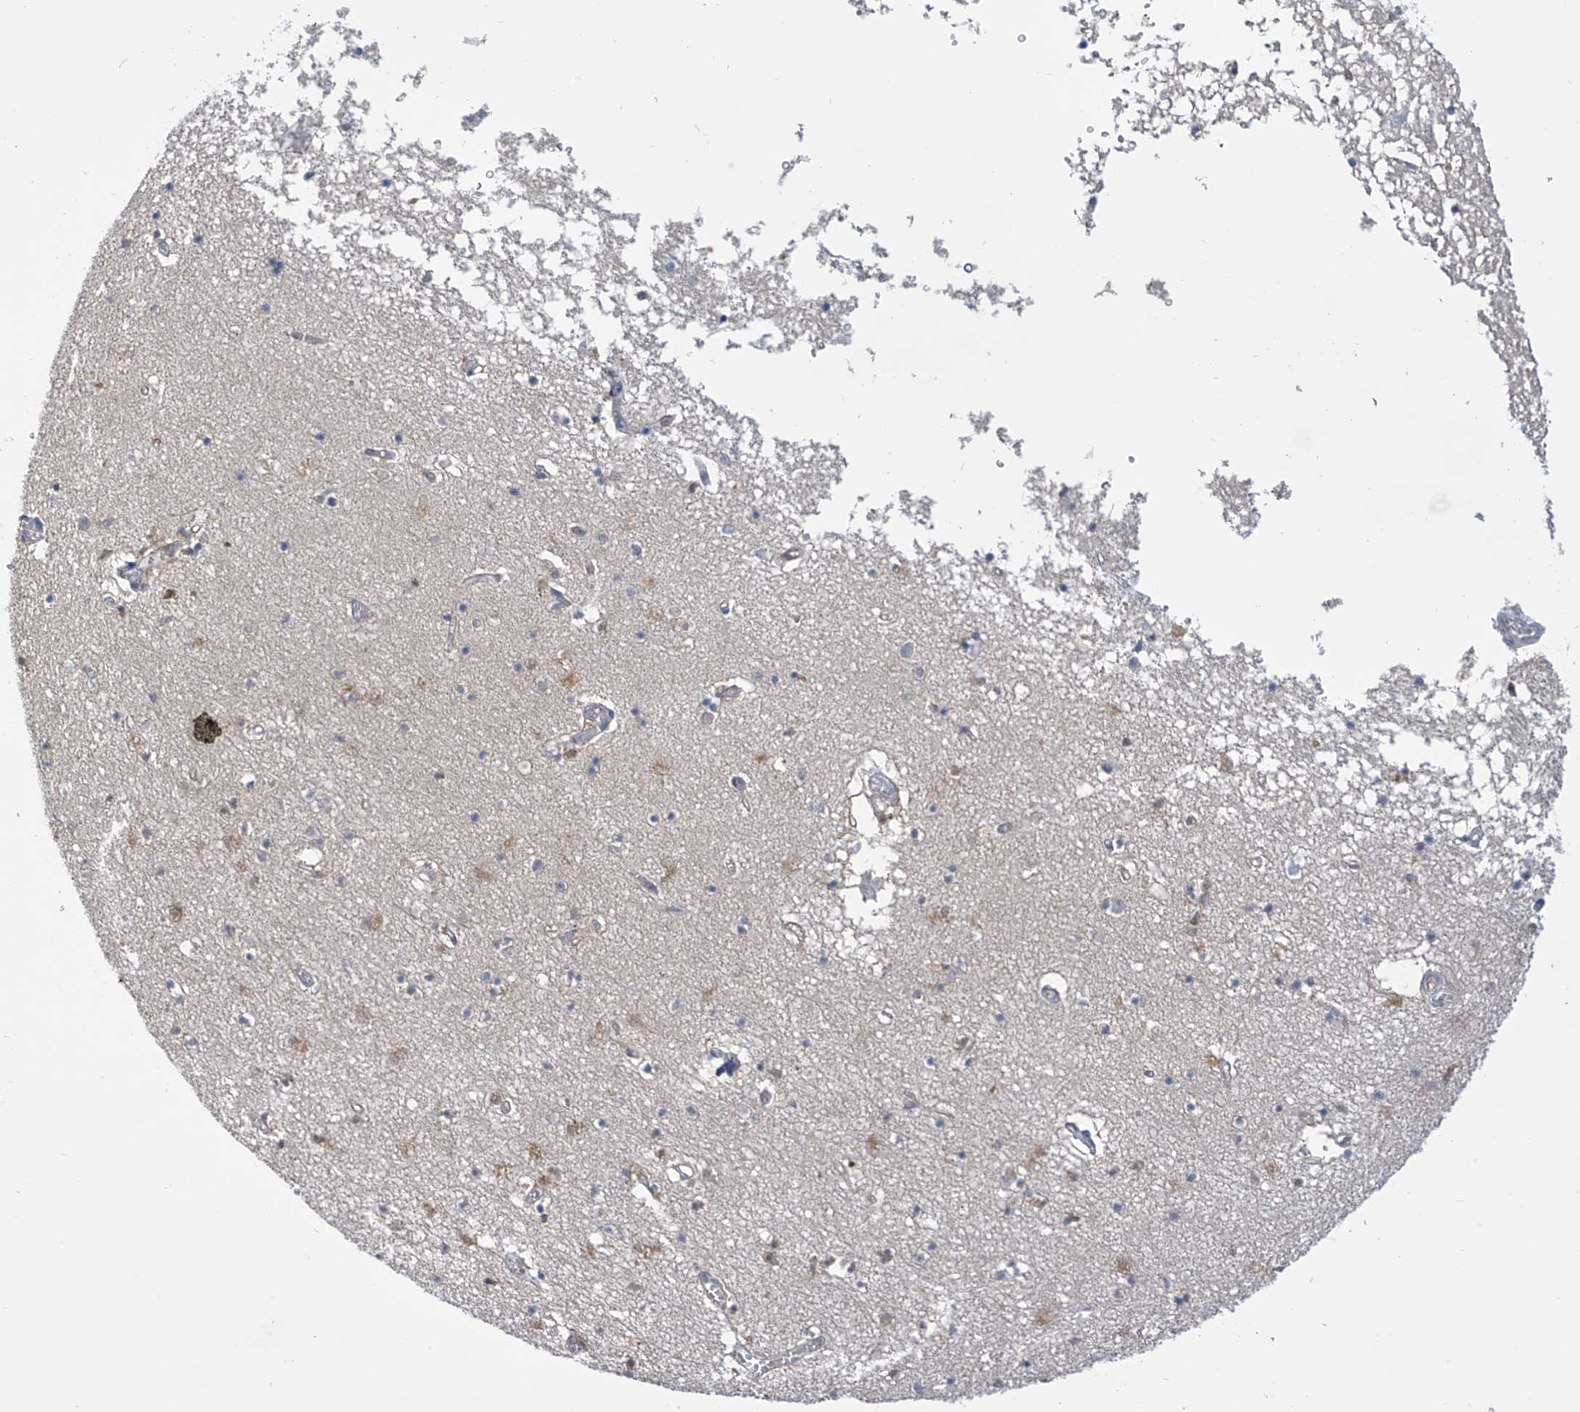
{"staining": {"intensity": "negative", "quantity": "none", "location": "none"}, "tissue": "hippocampus", "cell_type": "Glial cells", "image_type": "normal", "snomed": [{"axis": "morphology", "description": "Normal tissue, NOS"}, {"axis": "topography", "description": "Hippocampus"}], "caption": "DAB (3,3'-diaminobenzidine) immunohistochemical staining of normal hippocampus demonstrates no significant staining in glial cells.", "gene": "IDH1", "patient": {"sex": "male", "age": 70}}